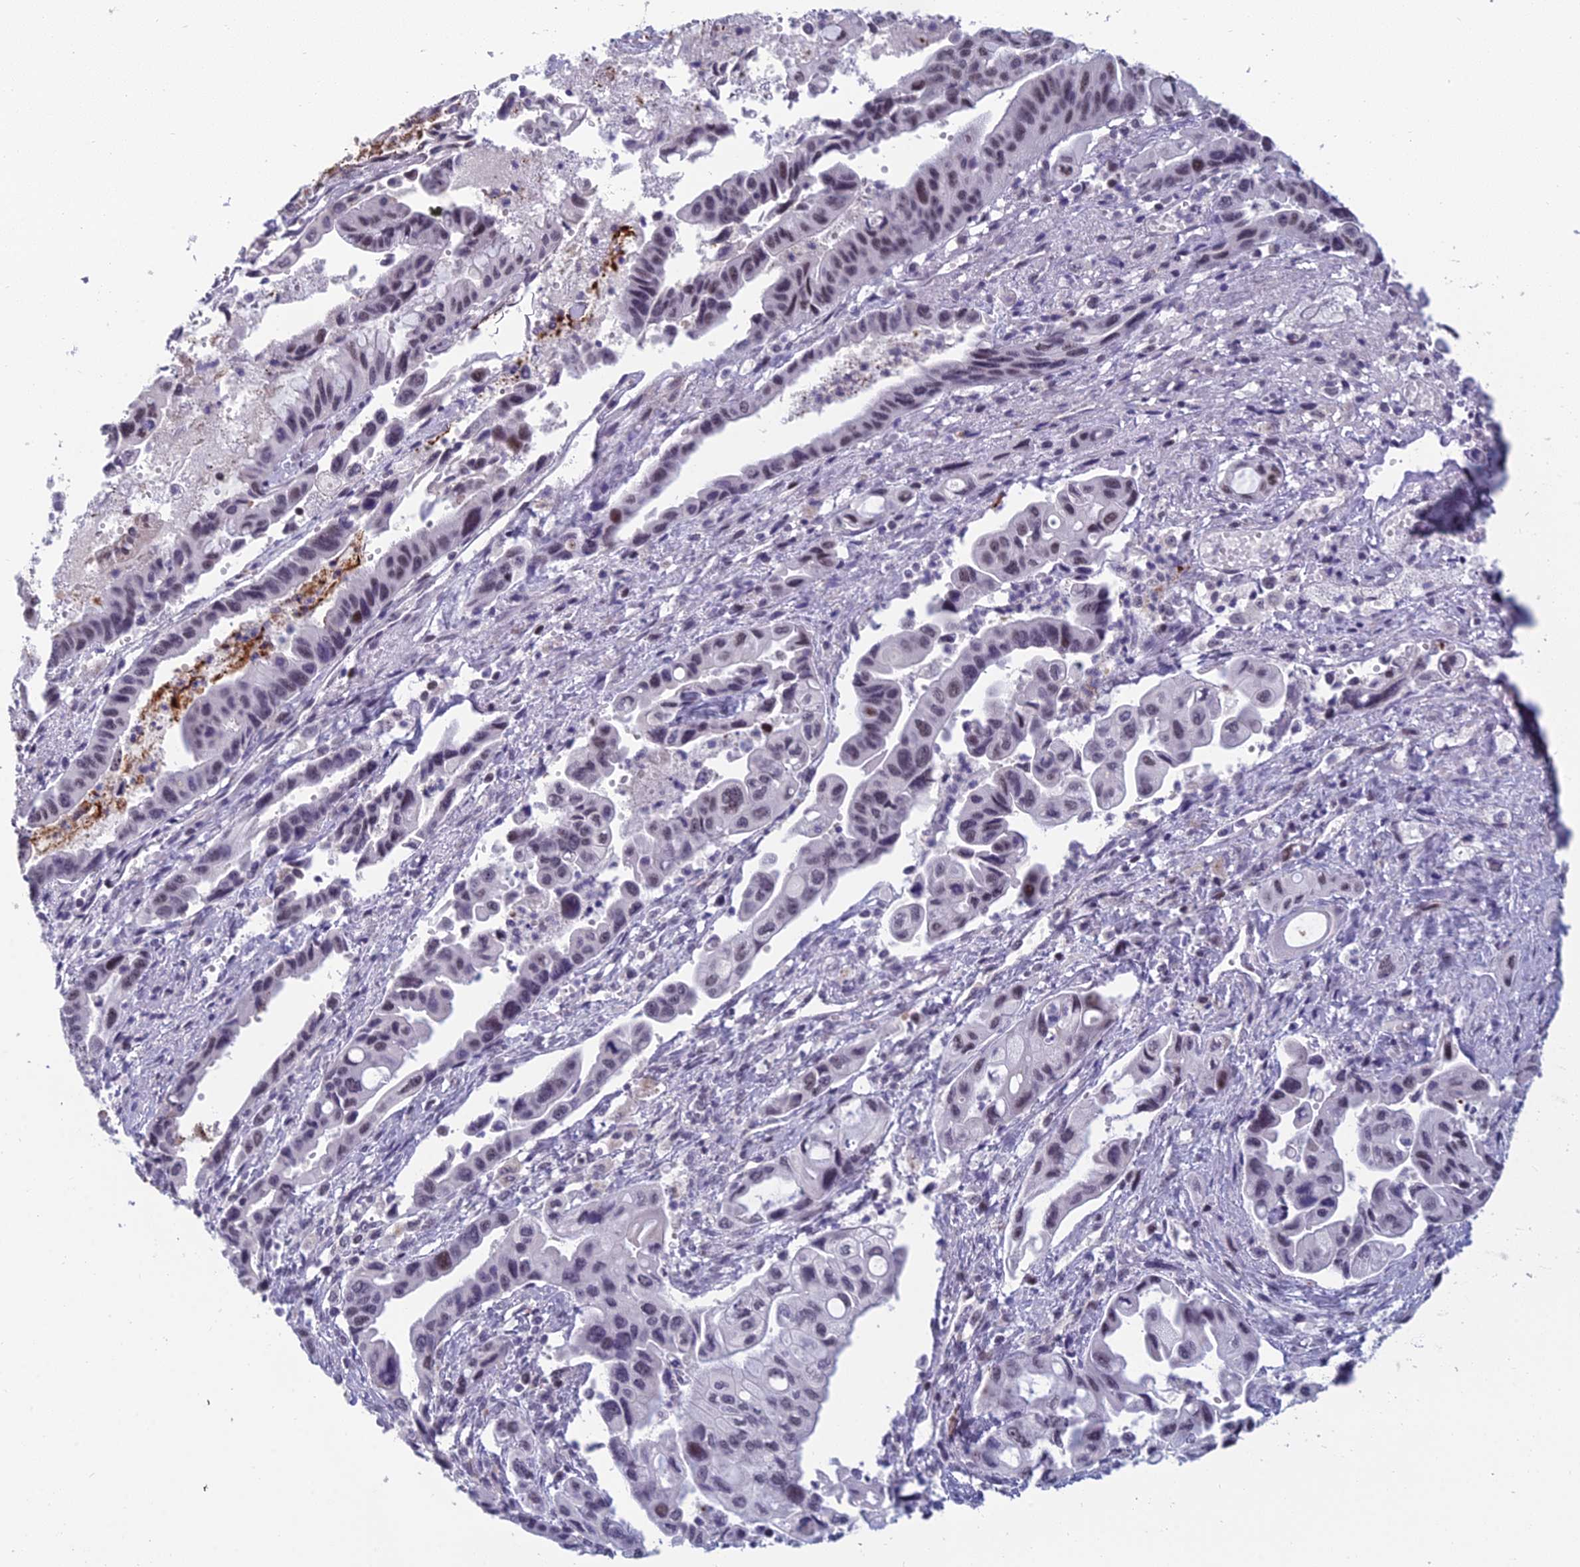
{"staining": {"intensity": "negative", "quantity": "none", "location": "none"}, "tissue": "pancreatic cancer", "cell_type": "Tumor cells", "image_type": "cancer", "snomed": [{"axis": "morphology", "description": "Adenocarcinoma, NOS"}, {"axis": "topography", "description": "Pancreas"}], "caption": "Protein analysis of pancreatic adenocarcinoma demonstrates no significant positivity in tumor cells.", "gene": "RGS17", "patient": {"sex": "female", "age": 50}}